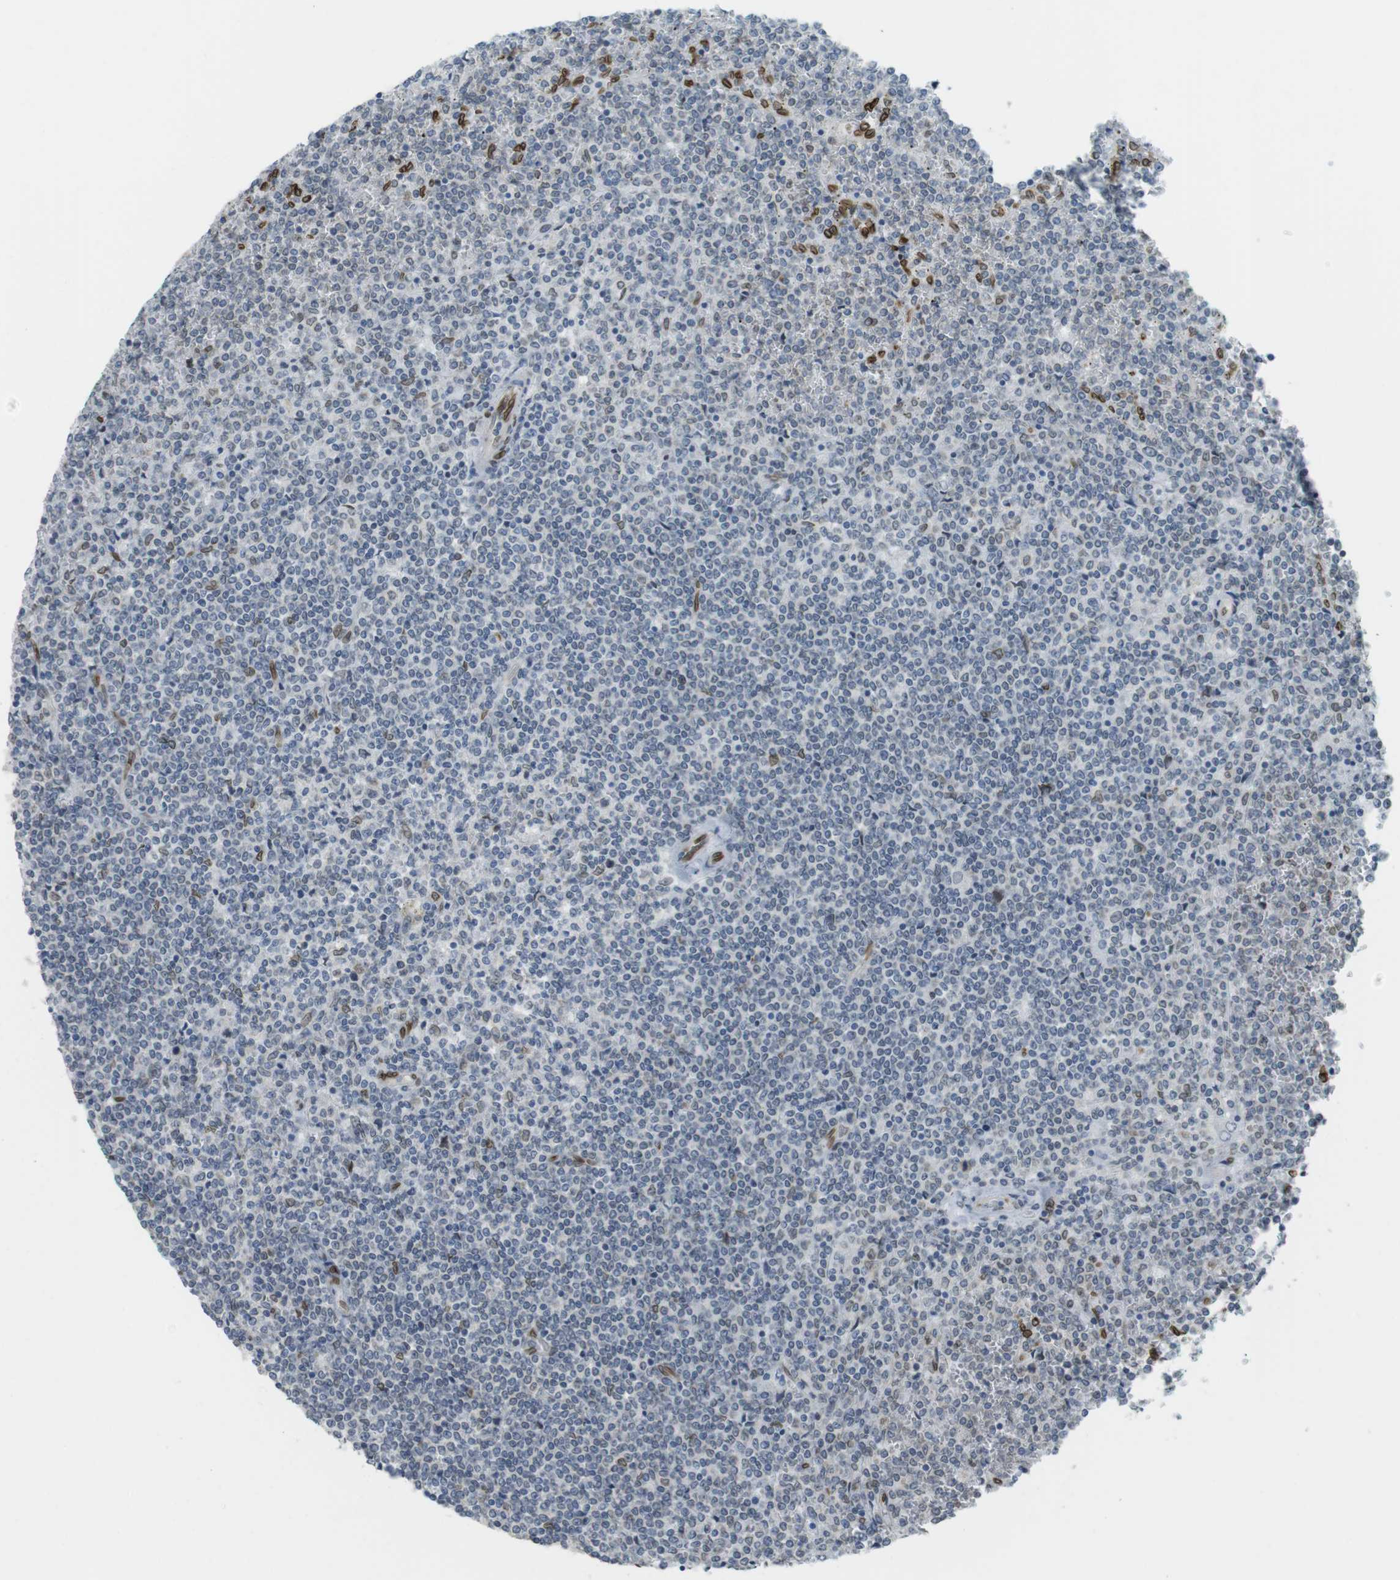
{"staining": {"intensity": "negative", "quantity": "none", "location": "none"}, "tissue": "lymphoma", "cell_type": "Tumor cells", "image_type": "cancer", "snomed": [{"axis": "morphology", "description": "Malignant lymphoma, non-Hodgkin's type, Low grade"}, {"axis": "topography", "description": "Spleen"}], "caption": "Lymphoma was stained to show a protein in brown. There is no significant expression in tumor cells.", "gene": "ARL6IP6", "patient": {"sex": "female", "age": 19}}